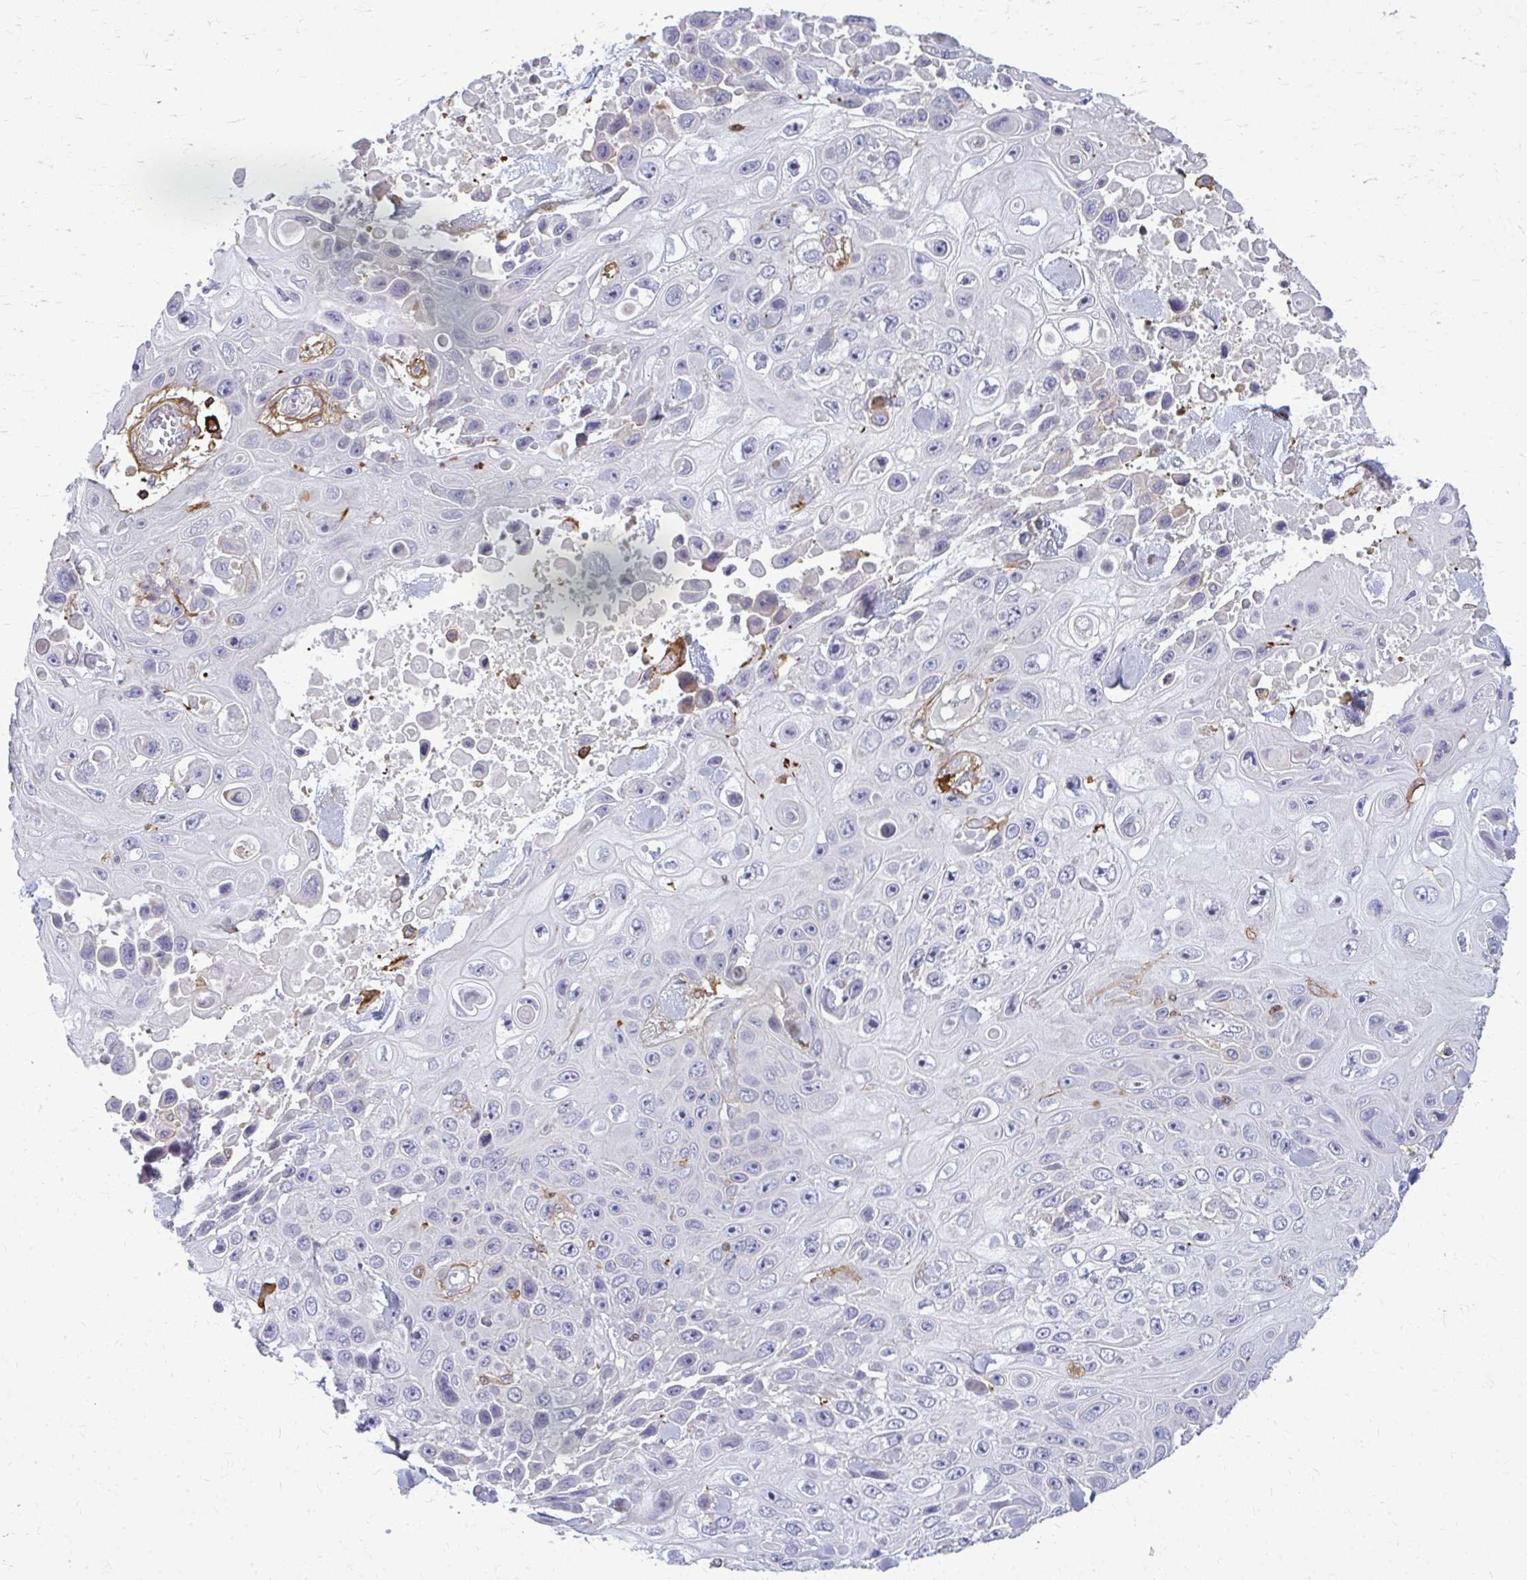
{"staining": {"intensity": "negative", "quantity": "none", "location": "none"}, "tissue": "skin cancer", "cell_type": "Tumor cells", "image_type": "cancer", "snomed": [{"axis": "morphology", "description": "Squamous cell carcinoma, NOS"}, {"axis": "topography", "description": "Skin"}], "caption": "There is no significant staining in tumor cells of skin cancer. (Stains: DAB (3,3'-diaminobenzidine) IHC with hematoxylin counter stain, Microscopy: brightfield microscopy at high magnification).", "gene": "AP5M1", "patient": {"sex": "male", "age": 82}}